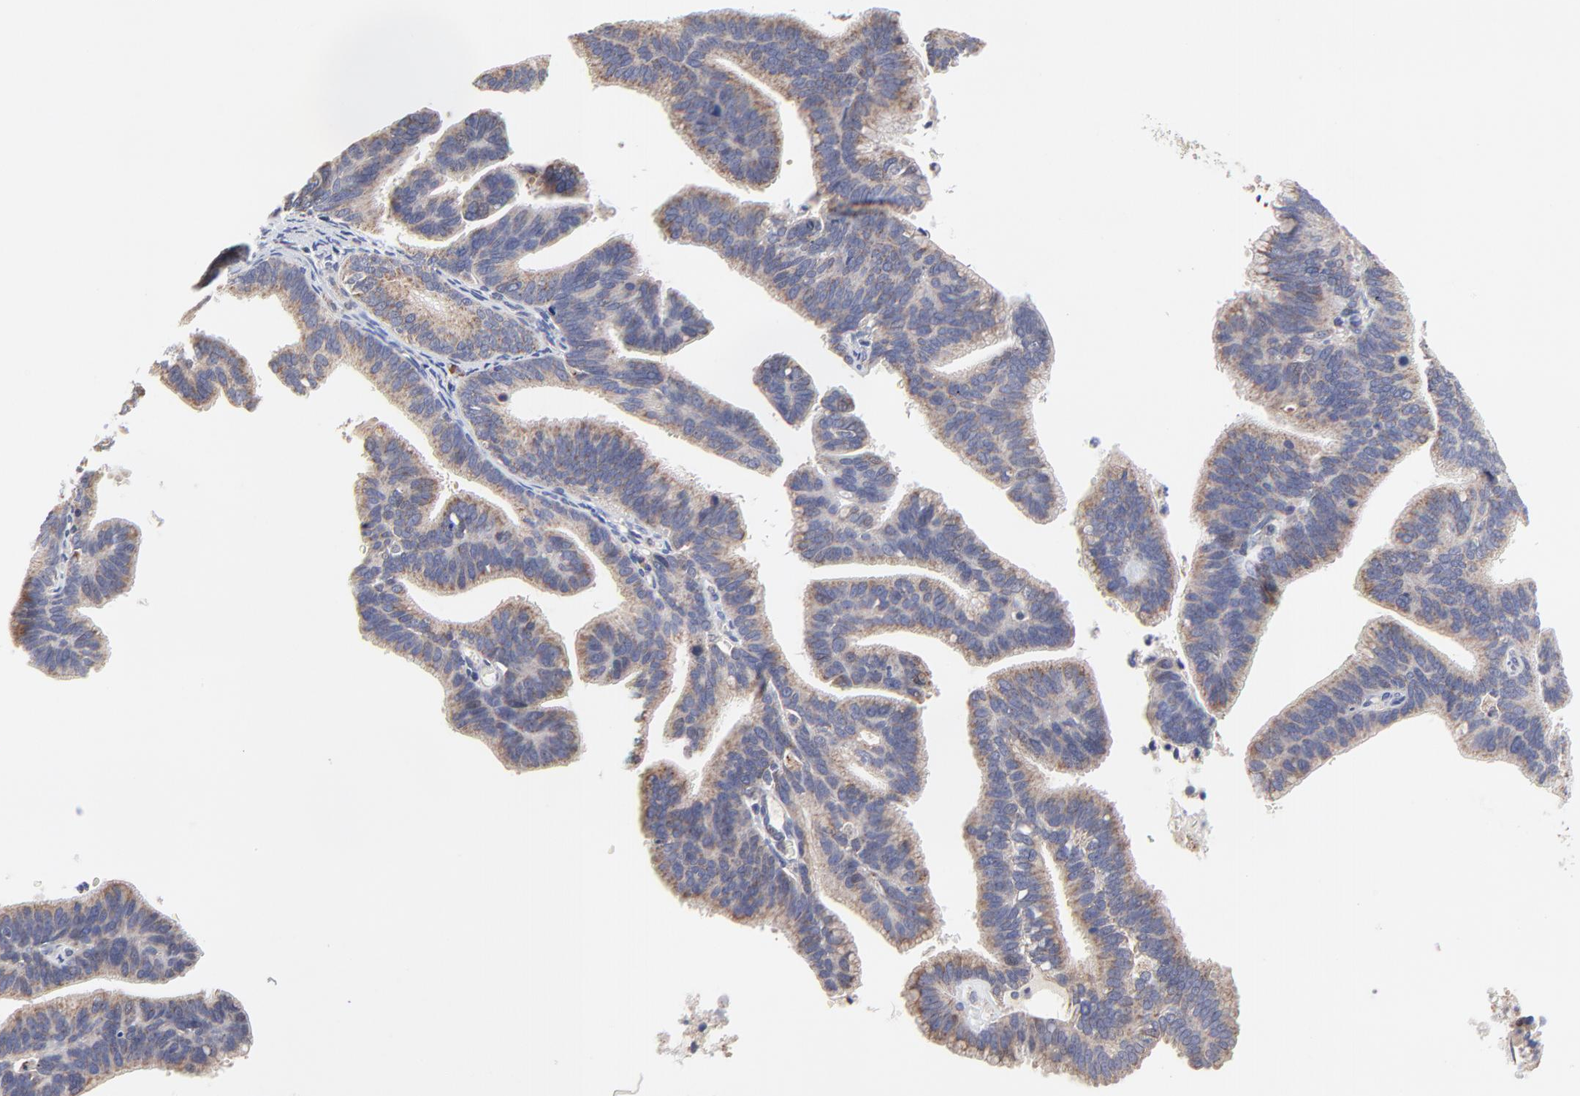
{"staining": {"intensity": "negative", "quantity": "none", "location": "none"}, "tissue": "cervical cancer", "cell_type": "Tumor cells", "image_type": "cancer", "snomed": [{"axis": "morphology", "description": "Adenocarcinoma, NOS"}, {"axis": "topography", "description": "Cervix"}], "caption": "Tumor cells show no significant positivity in cervical cancer (adenocarcinoma).", "gene": "ZNF550", "patient": {"sex": "female", "age": 47}}